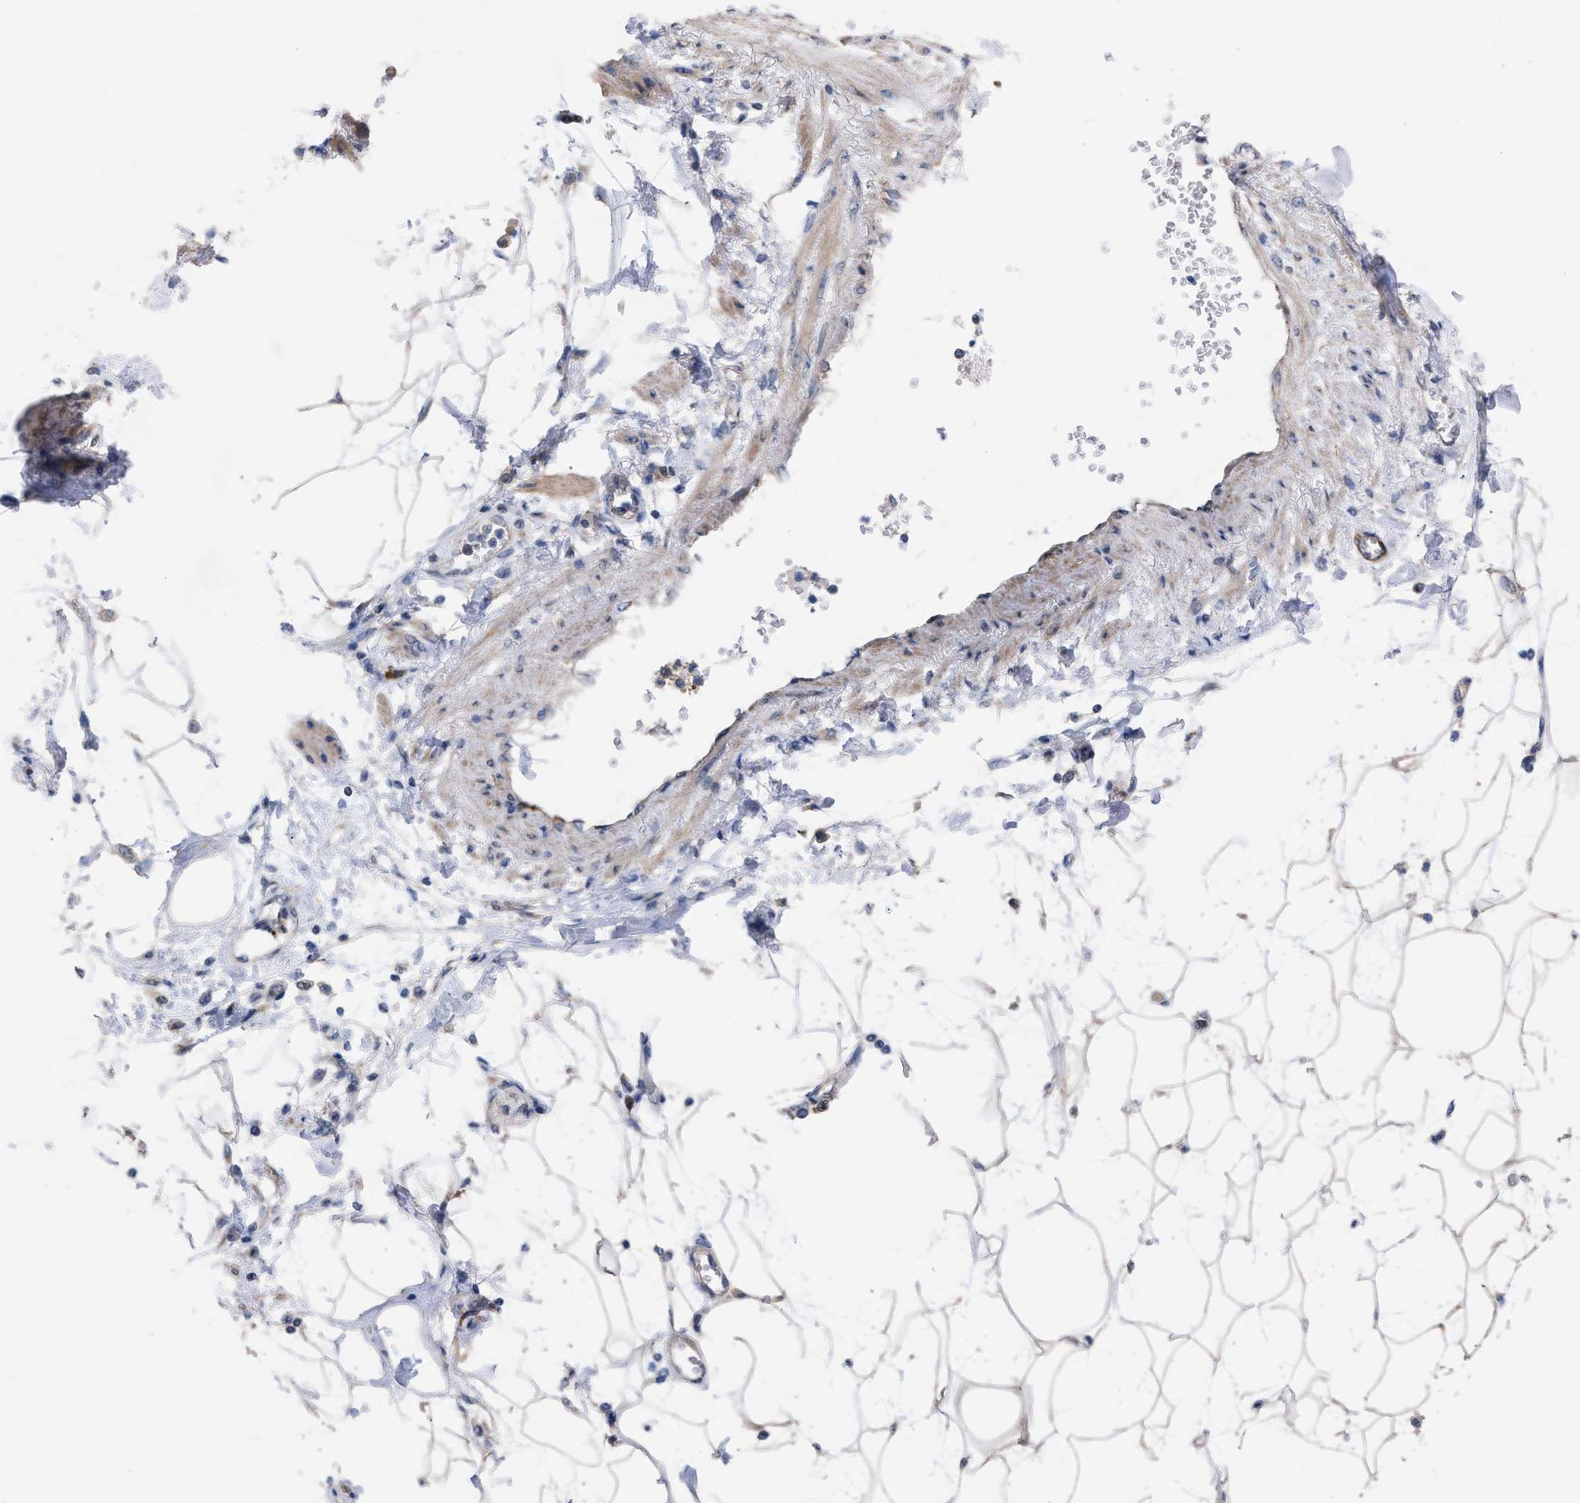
{"staining": {"intensity": "weak", "quantity": "25%-75%", "location": "cytoplasmic/membranous"}, "tissue": "adipose tissue", "cell_type": "Adipocytes", "image_type": "normal", "snomed": [{"axis": "morphology", "description": "Normal tissue, NOS"}, {"axis": "morphology", "description": "Adenocarcinoma, NOS"}, {"axis": "topography", "description": "Duodenum"}, {"axis": "topography", "description": "Peripheral nerve tissue"}], "caption": "Weak cytoplasmic/membranous expression is appreciated in approximately 25%-75% of adipocytes in benign adipose tissue. Using DAB (3,3'-diaminobenzidine) (brown) and hematoxylin (blue) stains, captured at high magnification using brightfield microscopy.", "gene": "TMEM131", "patient": {"sex": "female", "age": 60}}